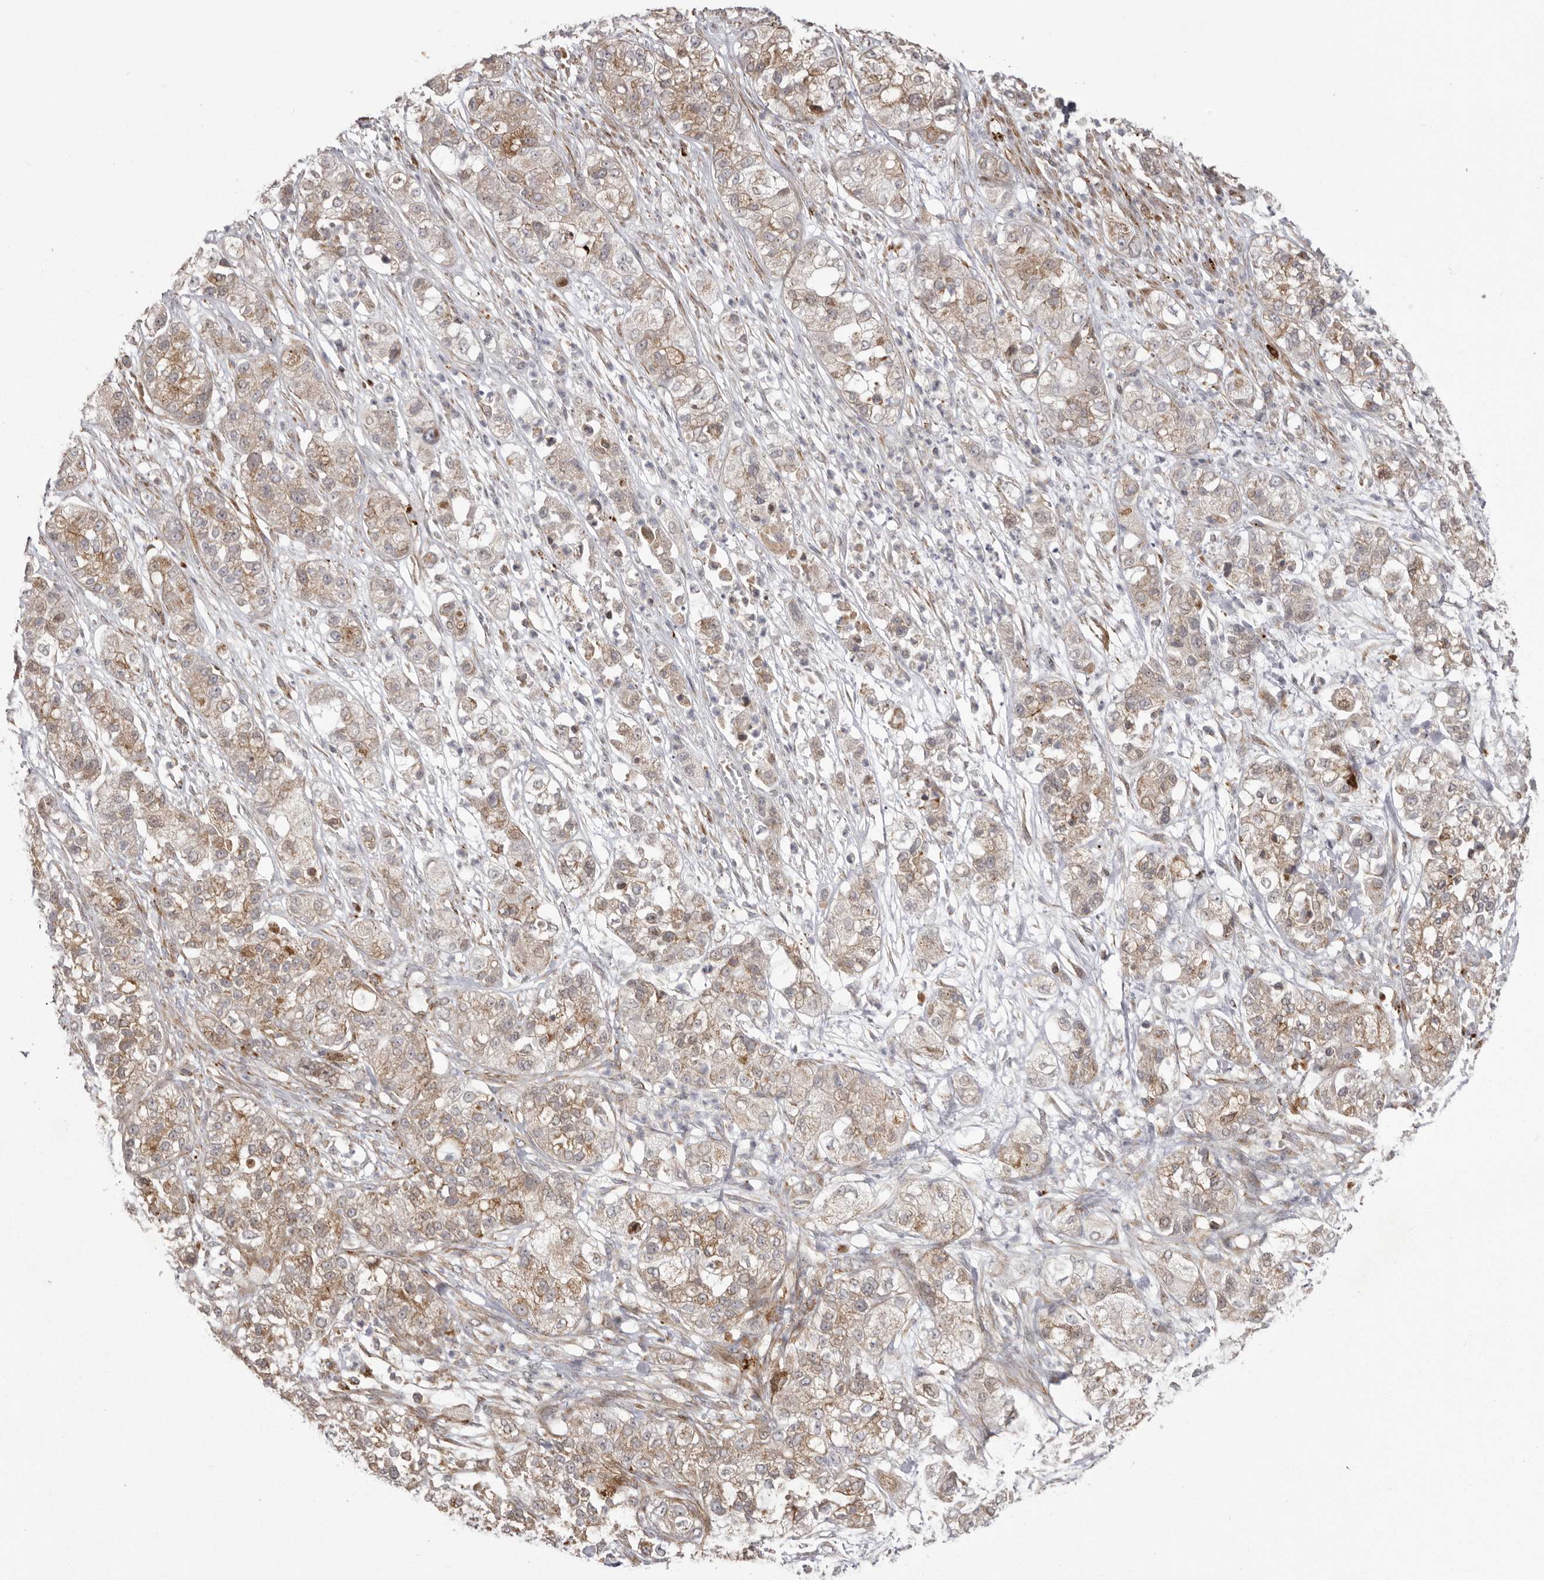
{"staining": {"intensity": "weak", "quantity": ">75%", "location": "cytoplasmic/membranous"}, "tissue": "pancreatic cancer", "cell_type": "Tumor cells", "image_type": "cancer", "snomed": [{"axis": "morphology", "description": "Adenocarcinoma, NOS"}, {"axis": "topography", "description": "Pancreas"}], "caption": "IHC image of pancreatic cancer stained for a protein (brown), which displays low levels of weak cytoplasmic/membranous expression in approximately >75% of tumor cells.", "gene": "NUP43", "patient": {"sex": "female", "age": 78}}